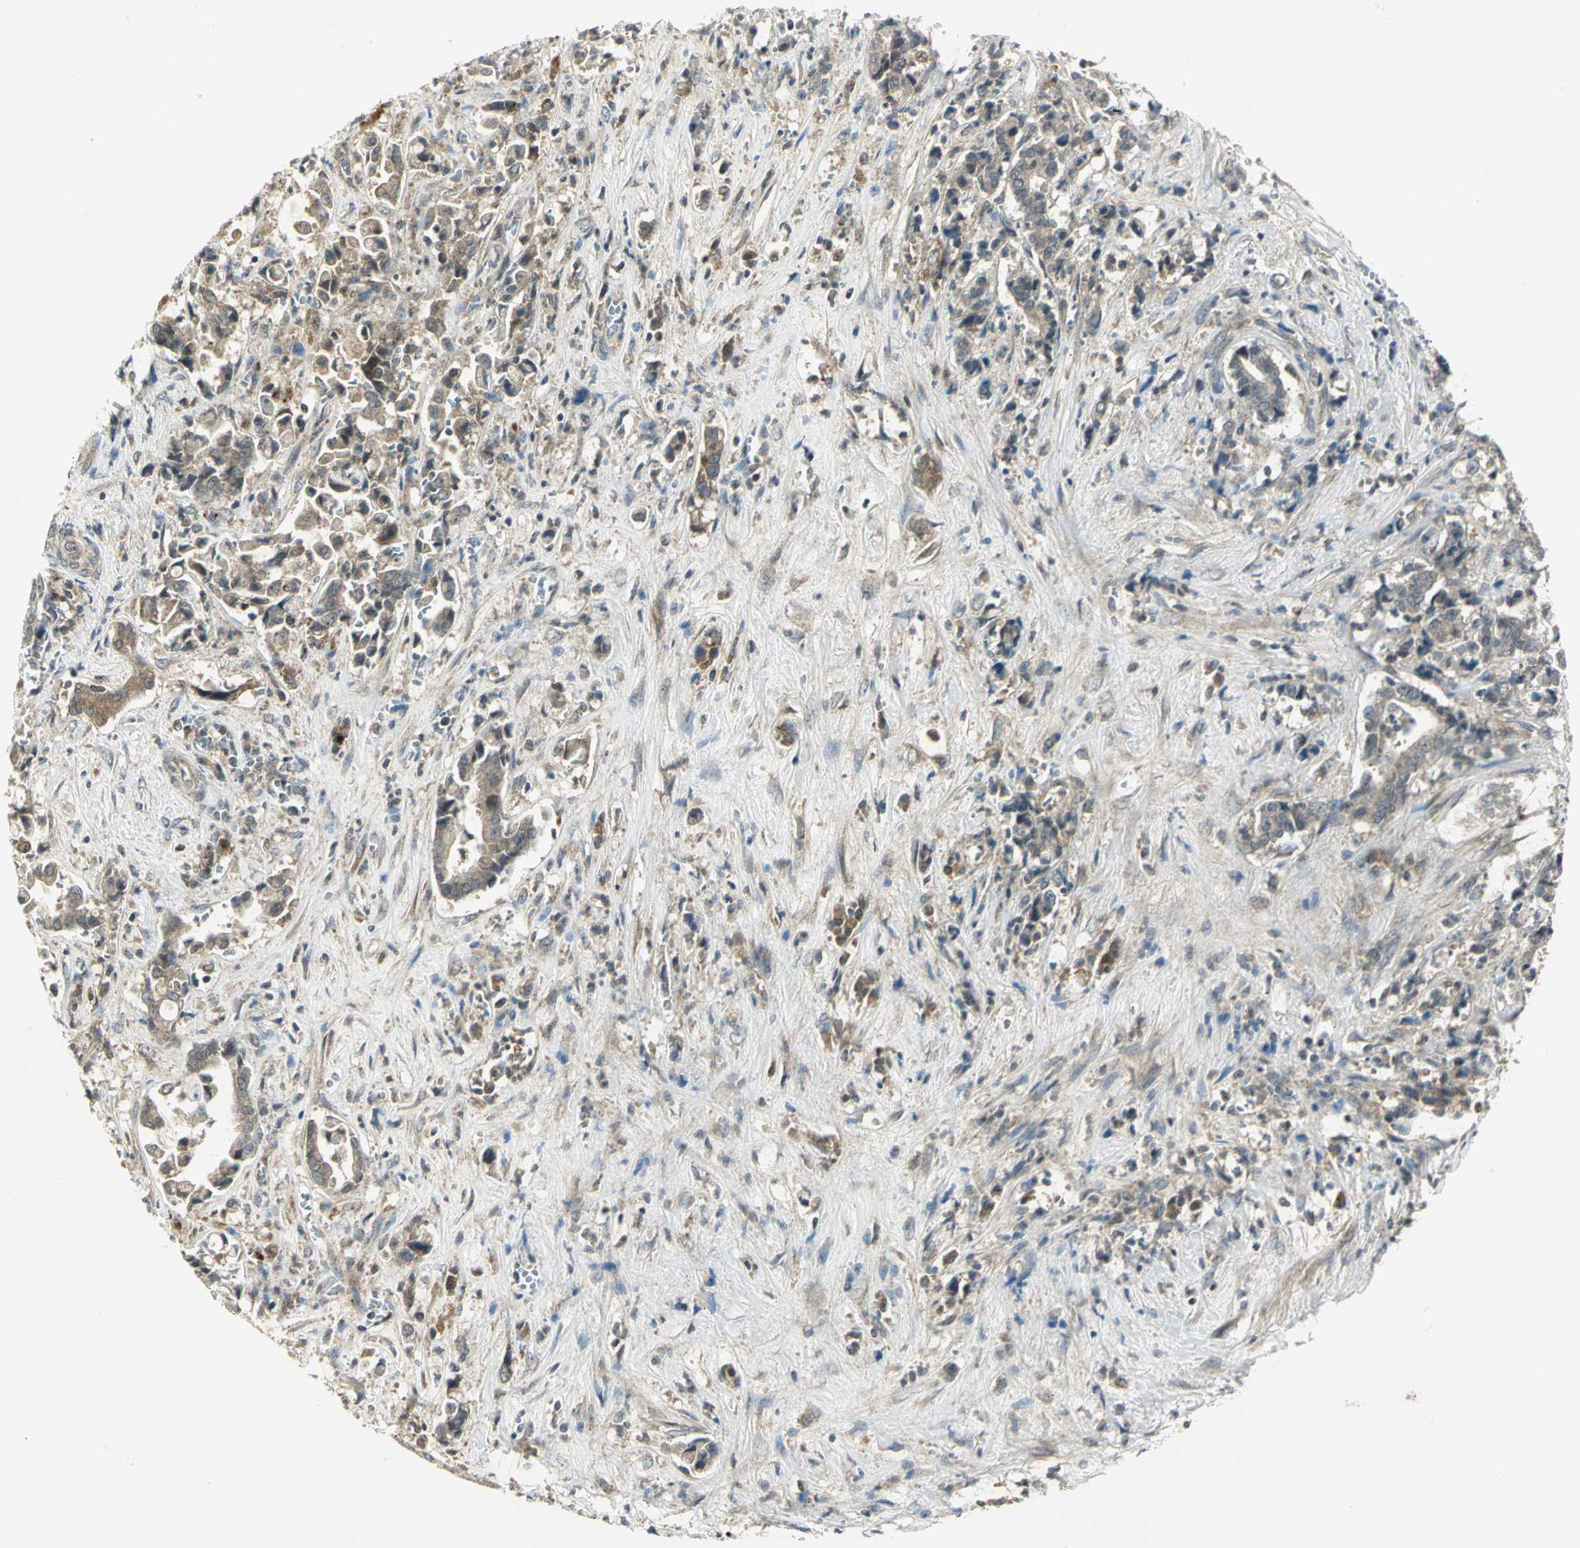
{"staining": {"intensity": "strong", "quantity": ">75%", "location": "cytoplasmic/membranous"}, "tissue": "liver cancer", "cell_type": "Tumor cells", "image_type": "cancer", "snomed": [{"axis": "morphology", "description": "Cholangiocarcinoma"}, {"axis": "topography", "description": "Liver"}], "caption": "DAB (3,3'-diaminobenzidine) immunohistochemical staining of cholangiocarcinoma (liver) shows strong cytoplasmic/membranous protein positivity in about >75% of tumor cells.", "gene": "MAPK8IP3", "patient": {"sex": "male", "age": 57}}